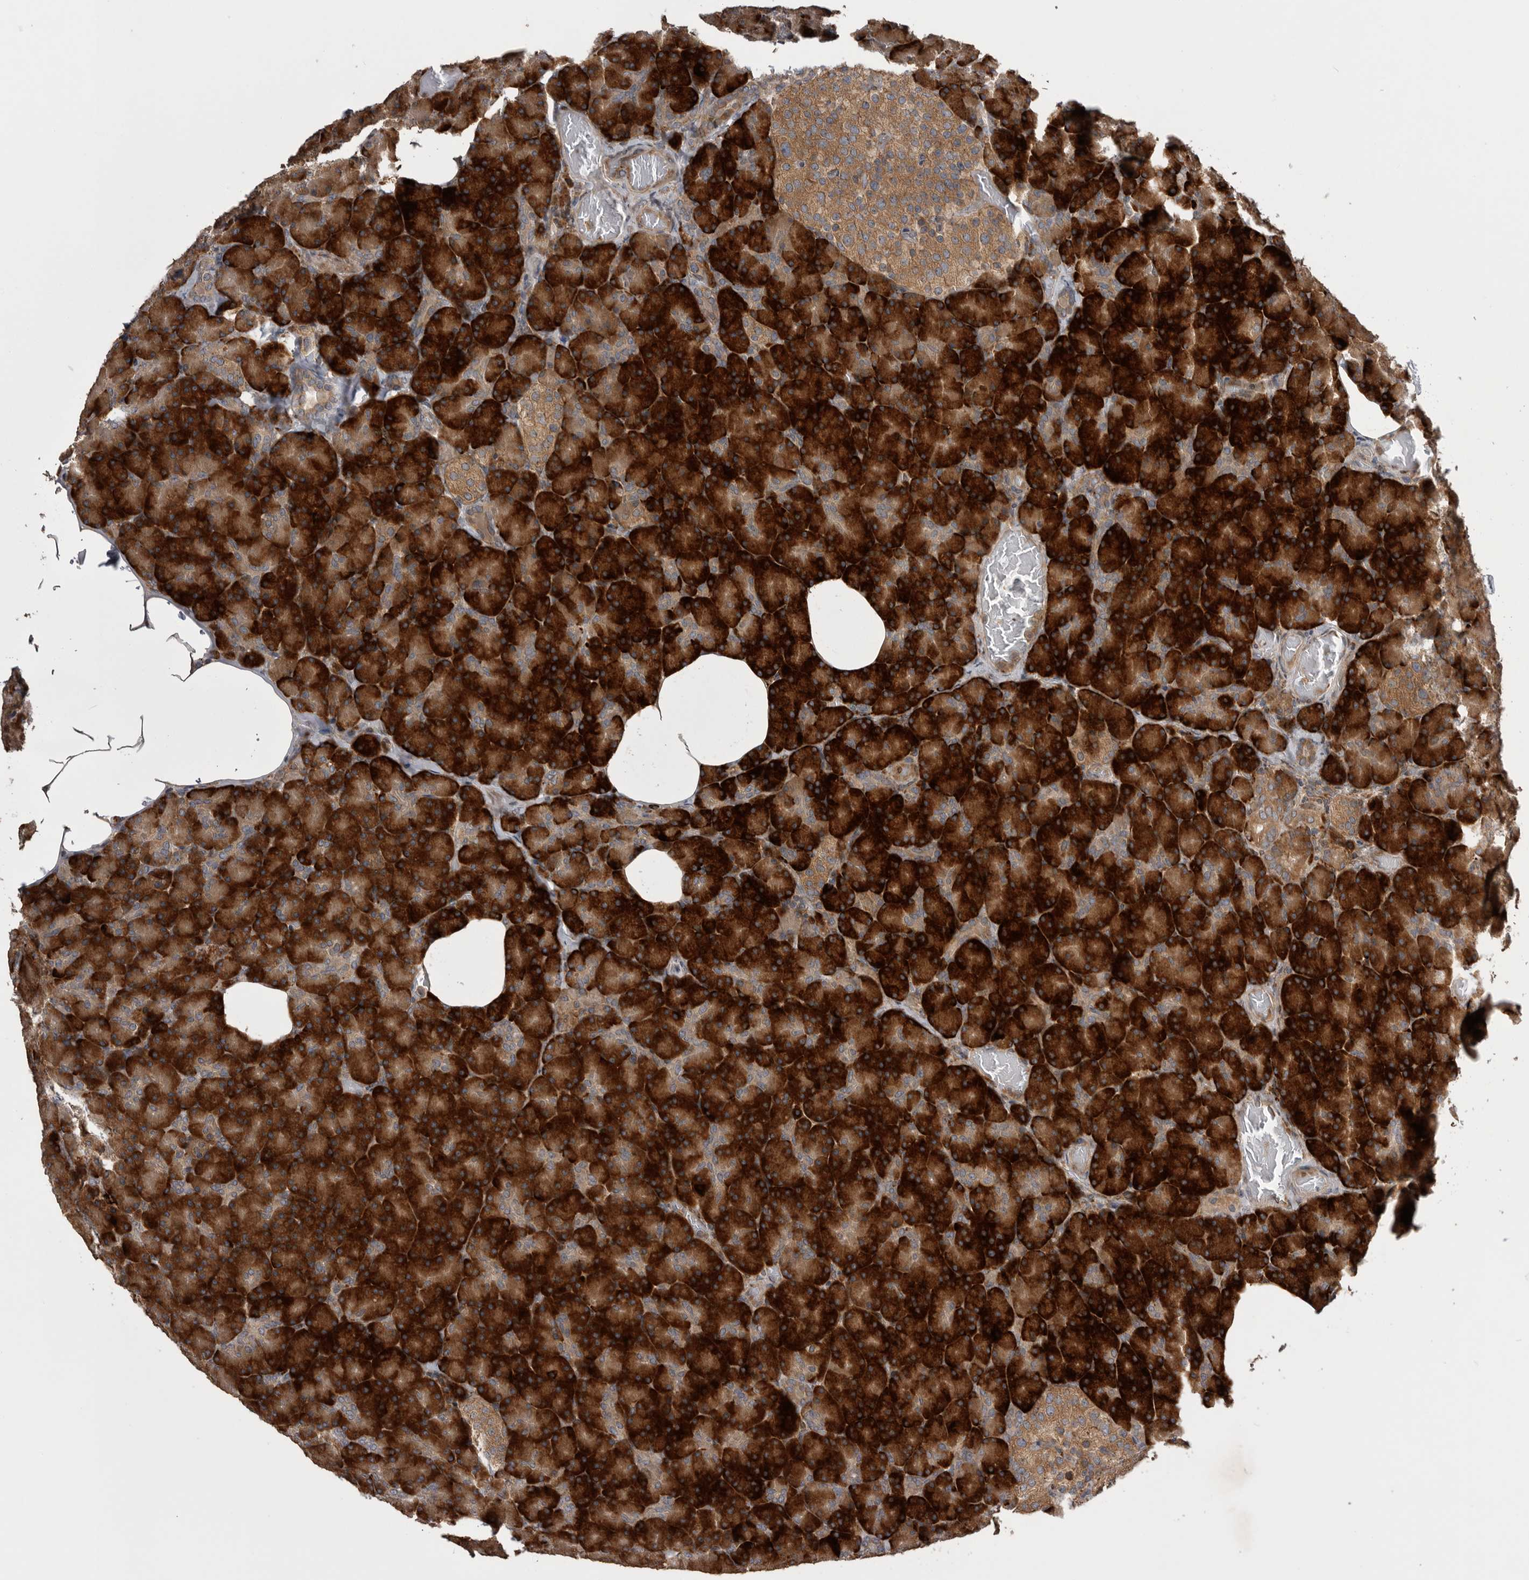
{"staining": {"intensity": "strong", "quantity": ">75%", "location": "cytoplasmic/membranous"}, "tissue": "pancreas", "cell_type": "Exocrine glandular cells", "image_type": "normal", "snomed": [{"axis": "morphology", "description": "Normal tissue, NOS"}, {"axis": "topography", "description": "Pancreas"}], "caption": "About >75% of exocrine glandular cells in benign pancreas demonstrate strong cytoplasmic/membranous protein expression as visualized by brown immunohistochemical staining.", "gene": "RAB3GAP2", "patient": {"sex": "female", "age": 43}}